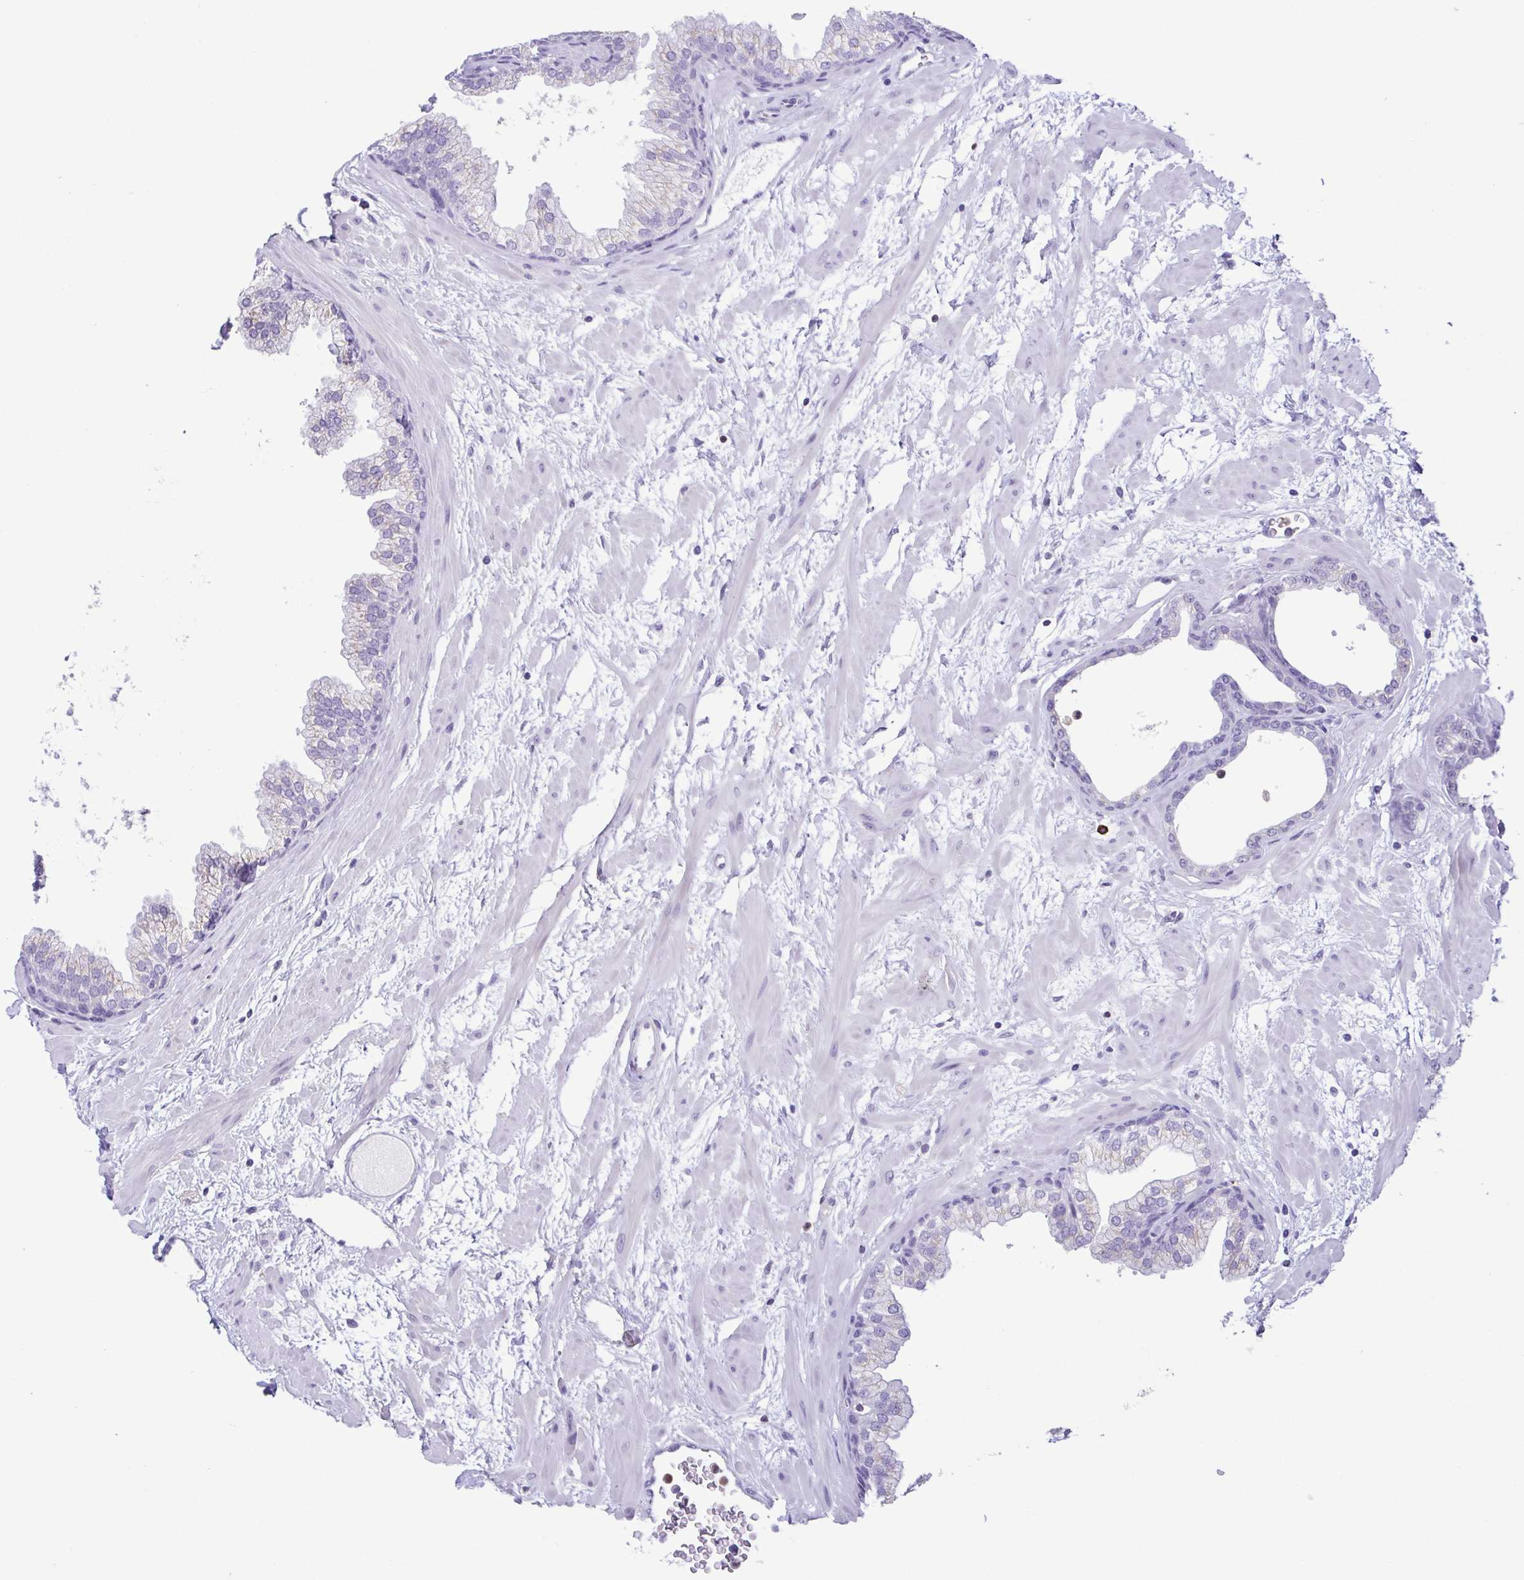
{"staining": {"intensity": "negative", "quantity": "none", "location": "none"}, "tissue": "prostate", "cell_type": "Glandular cells", "image_type": "normal", "snomed": [{"axis": "morphology", "description": "Normal tissue, NOS"}, {"axis": "topography", "description": "Prostate"}], "caption": "The histopathology image displays no staining of glandular cells in benign prostate.", "gene": "PGLYRP1", "patient": {"sex": "male", "age": 37}}